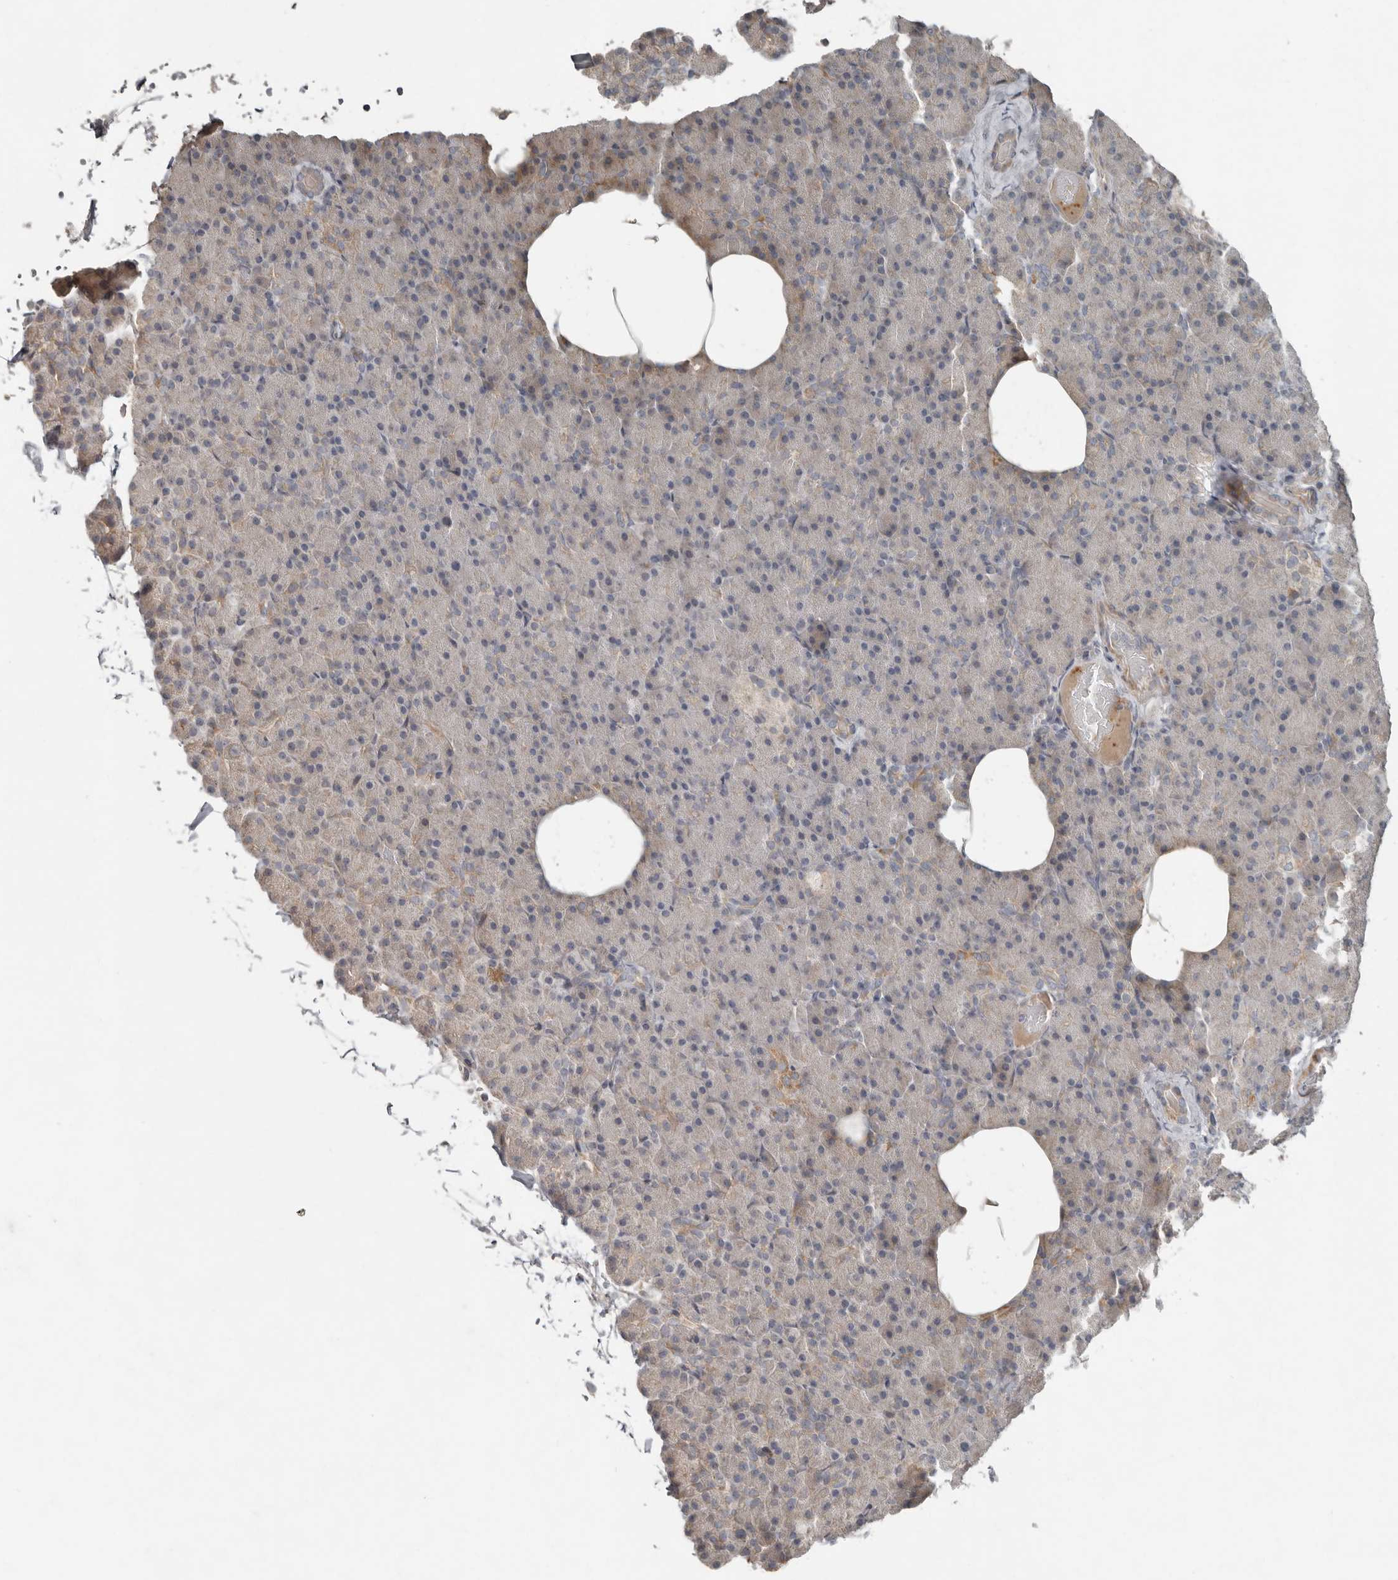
{"staining": {"intensity": "moderate", "quantity": "<25%", "location": "cytoplasmic/membranous"}, "tissue": "pancreas", "cell_type": "Exocrine glandular cells", "image_type": "normal", "snomed": [{"axis": "morphology", "description": "Normal tissue, NOS"}, {"axis": "topography", "description": "Pancreas"}], "caption": "A brown stain highlights moderate cytoplasmic/membranous staining of a protein in exocrine glandular cells of benign human pancreas. The protein of interest is stained brown, and the nuclei are stained in blue (DAB IHC with brightfield microscopy, high magnification).", "gene": "SLC6A7", "patient": {"sex": "female", "age": 43}}